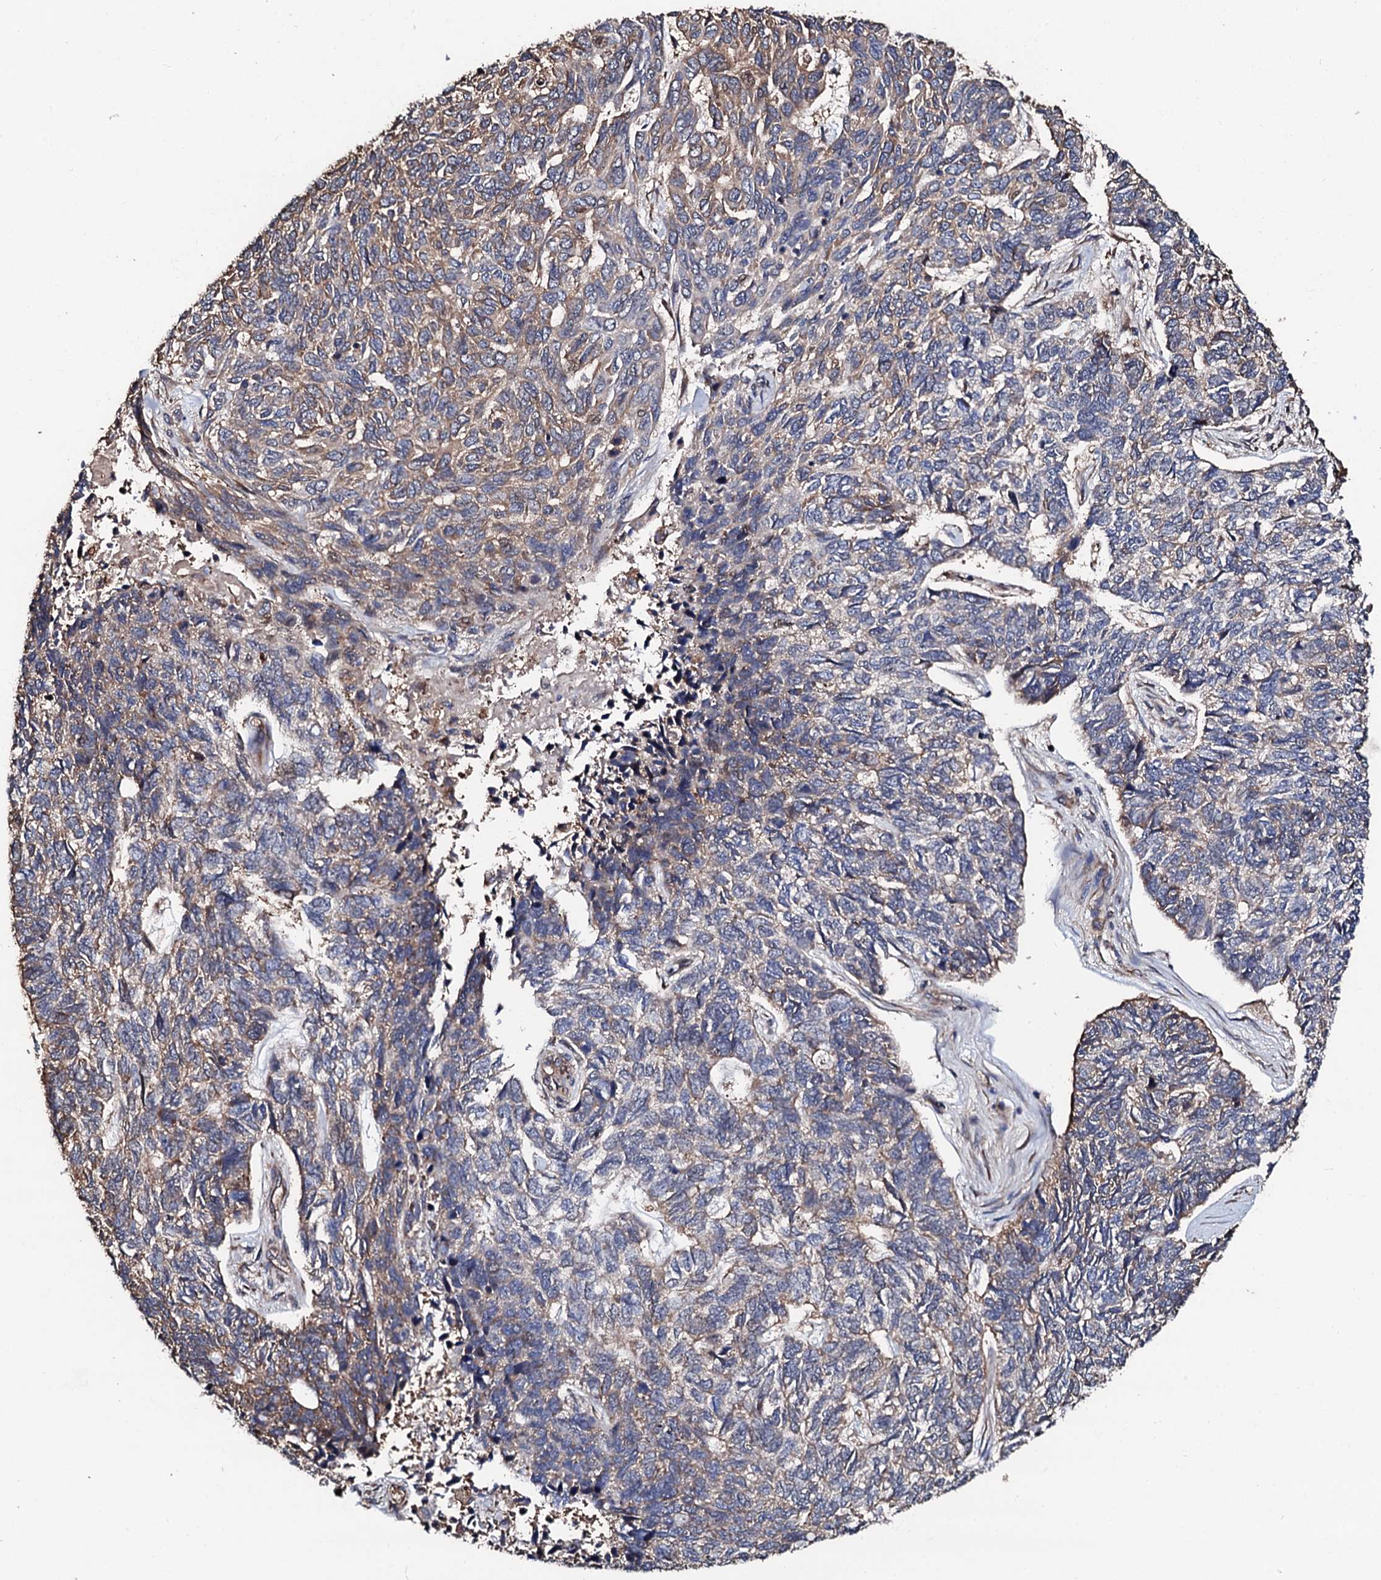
{"staining": {"intensity": "weak", "quantity": "25%-75%", "location": "cytoplasmic/membranous"}, "tissue": "skin cancer", "cell_type": "Tumor cells", "image_type": "cancer", "snomed": [{"axis": "morphology", "description": "Basal cell carcinoma"}, {"axis": "topography", "description": "Skin"}], "caption": "IHC image of neoplastic tissue: skin basal cell carcinoma stained using immunohistochemistry (IHC) shows low levels of weak protein expression localized specifically in the cytoplasmic/membranous of tumor cells, appearing as a cytoplasmic/membranous brown color.", "gene": "CKAP5", "patient": {"sex": "female", "age": 65}}